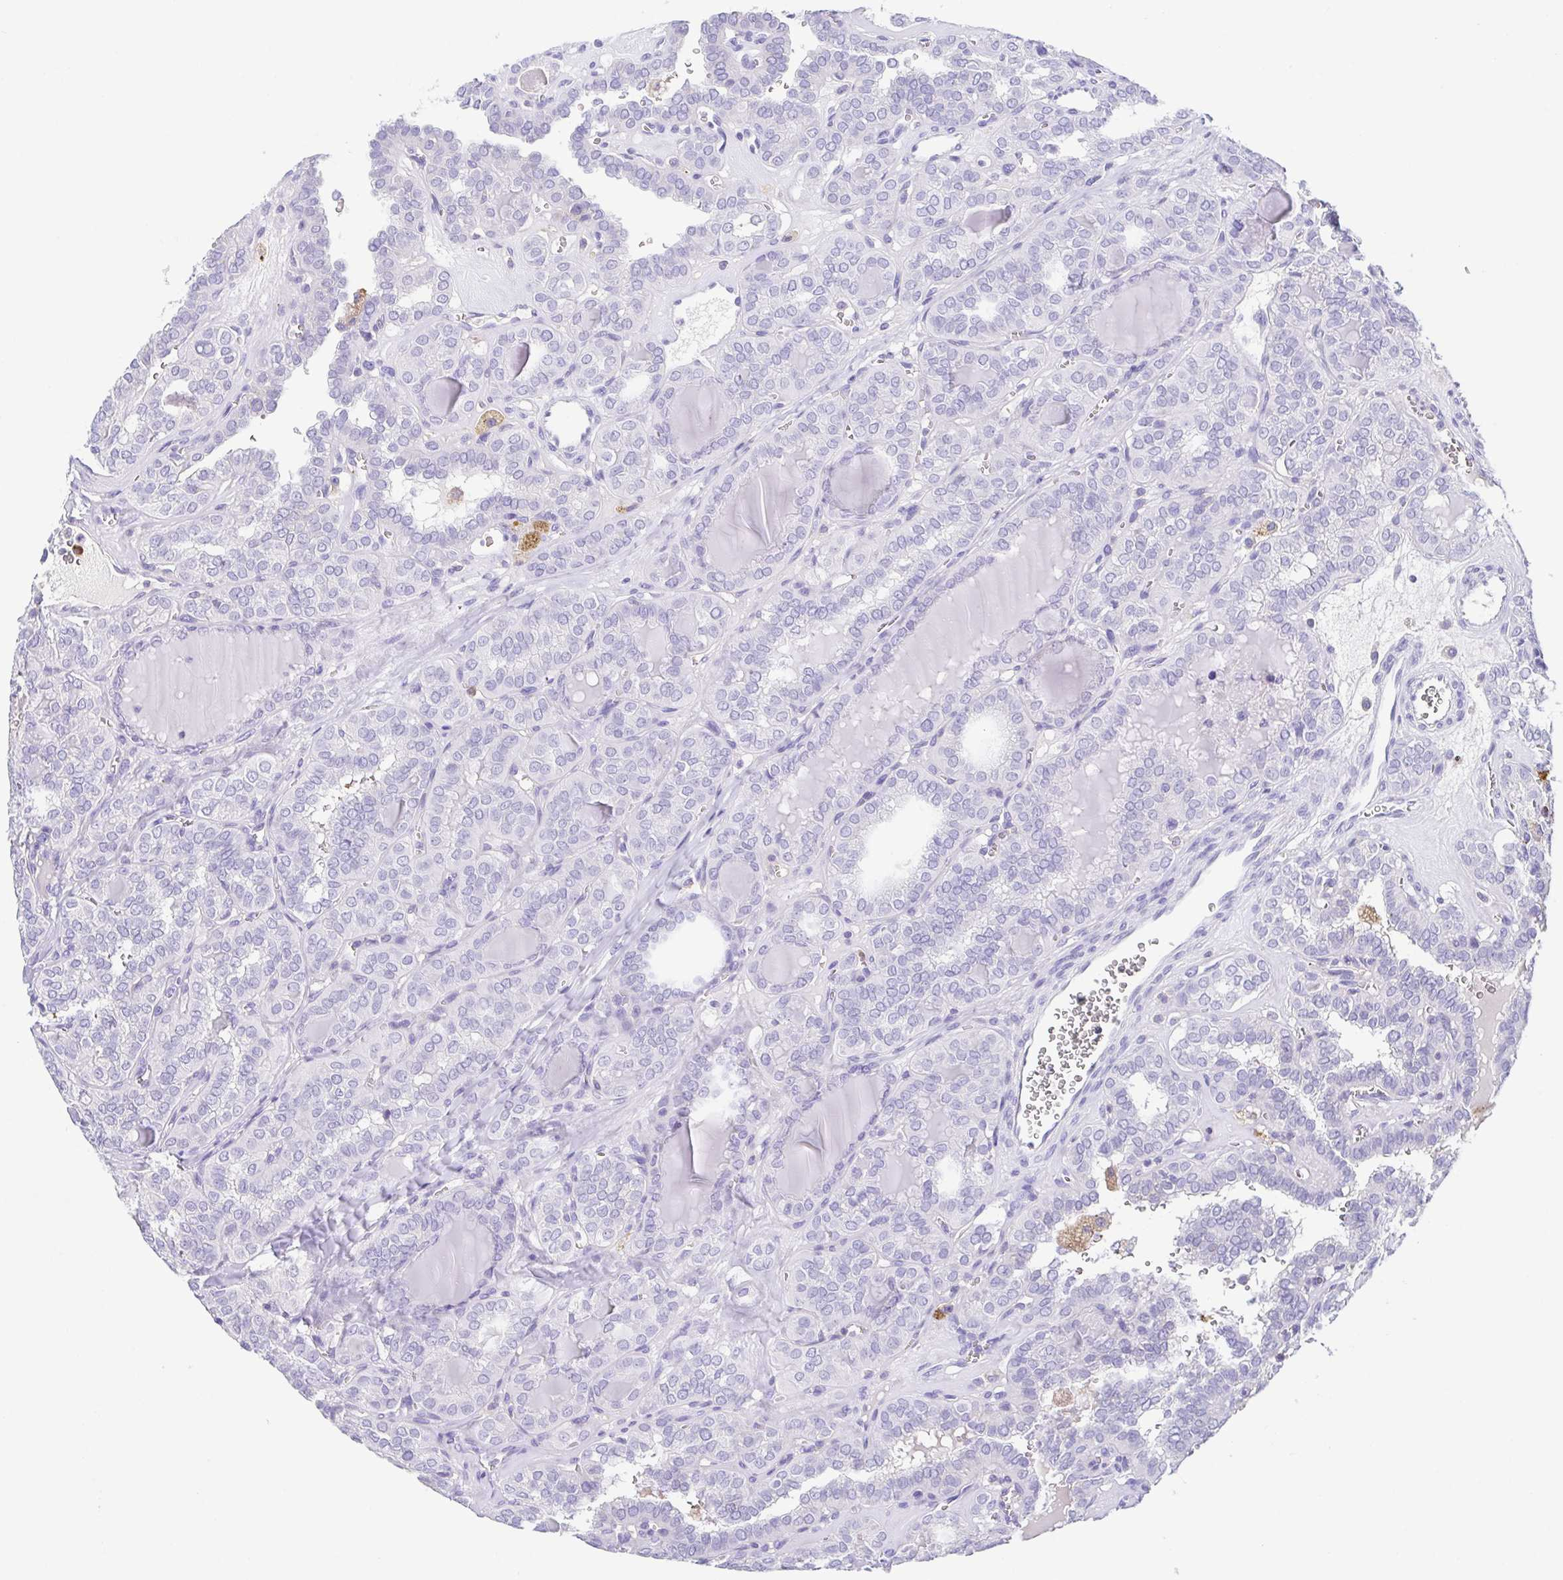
{"staining": {"intensity": "negative", "quantity": "none", "location": "none"}, "tissue": "thyroid cancer", "cell_type": "Tumor cells", "image_type": "cancer", "snomed": [{"axis": "morphology", "description": "Papillary adenocarcinoma, NOS"}, {"axis": "topography", "description": "Thyroid gland"}], "caption": "The image exhibits no significant positivity in tumor cells of papillary adenocarcinoma (thyroid).", "gene": "ARPP21", "patient": {"sex": "female", "age": 41}}